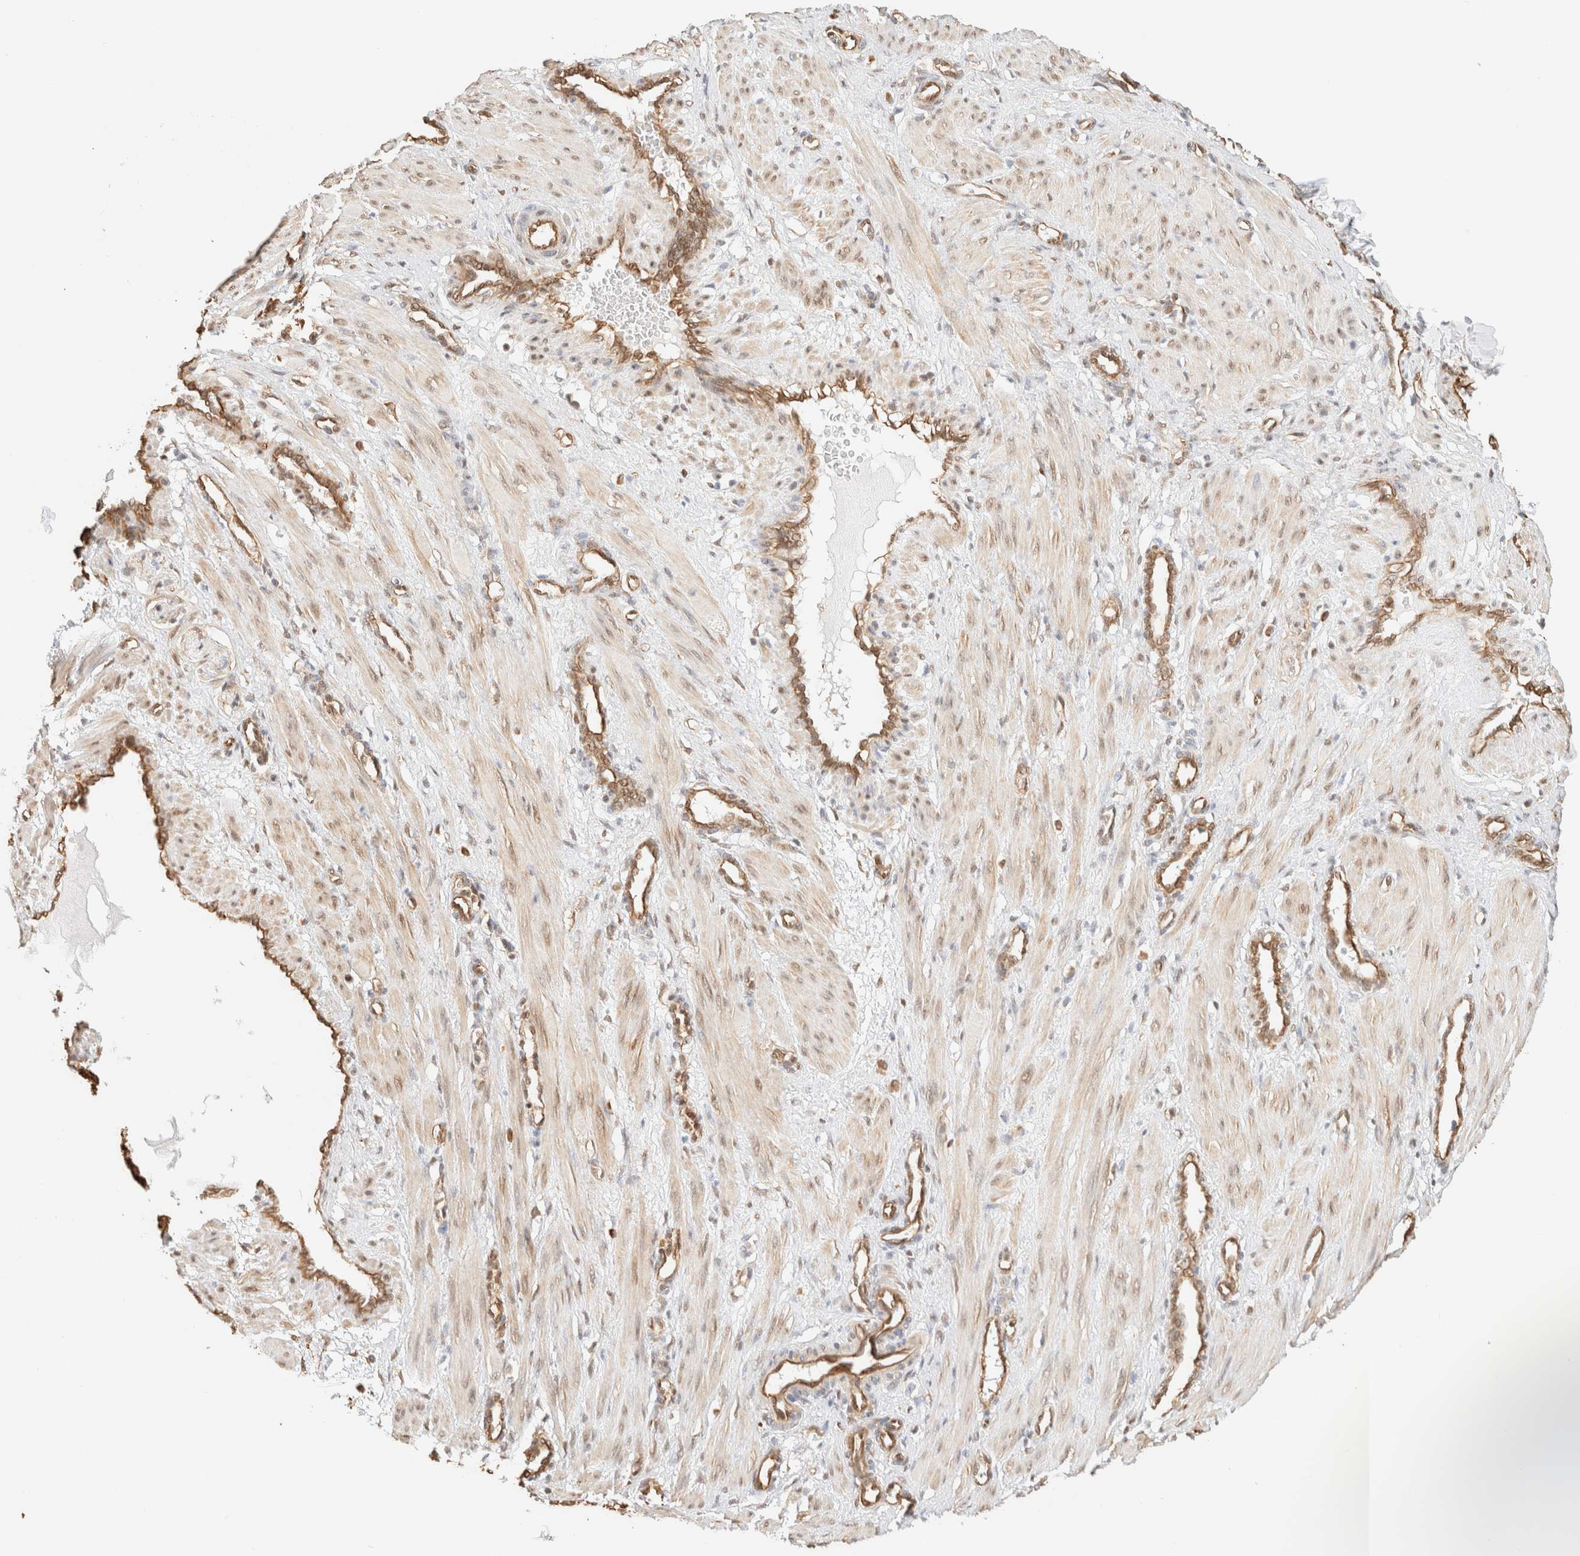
{"staining": {"intensity": "weak", "quantity": ">75%", "location": "cytoplasmic/membranous,nuclear"}, "tissue": "smooth muscle", "cell_type": "Smooth muscle cells", "image_type": "normal", "snomed": [{"axis": "morphology", "description": "Normal tissue, NOS"}, {"axis": "topography", "description": "Endometrium"}], "caption": "Immunohistochemical staining of normal human smooth muscle demonstrates weak cytoplasmic/membranous,nuclear protein positivity in approximately >75% of smooth muscle cells.", "gene": "ARID5A", "patient": {"sex": "female", "age": 33}}